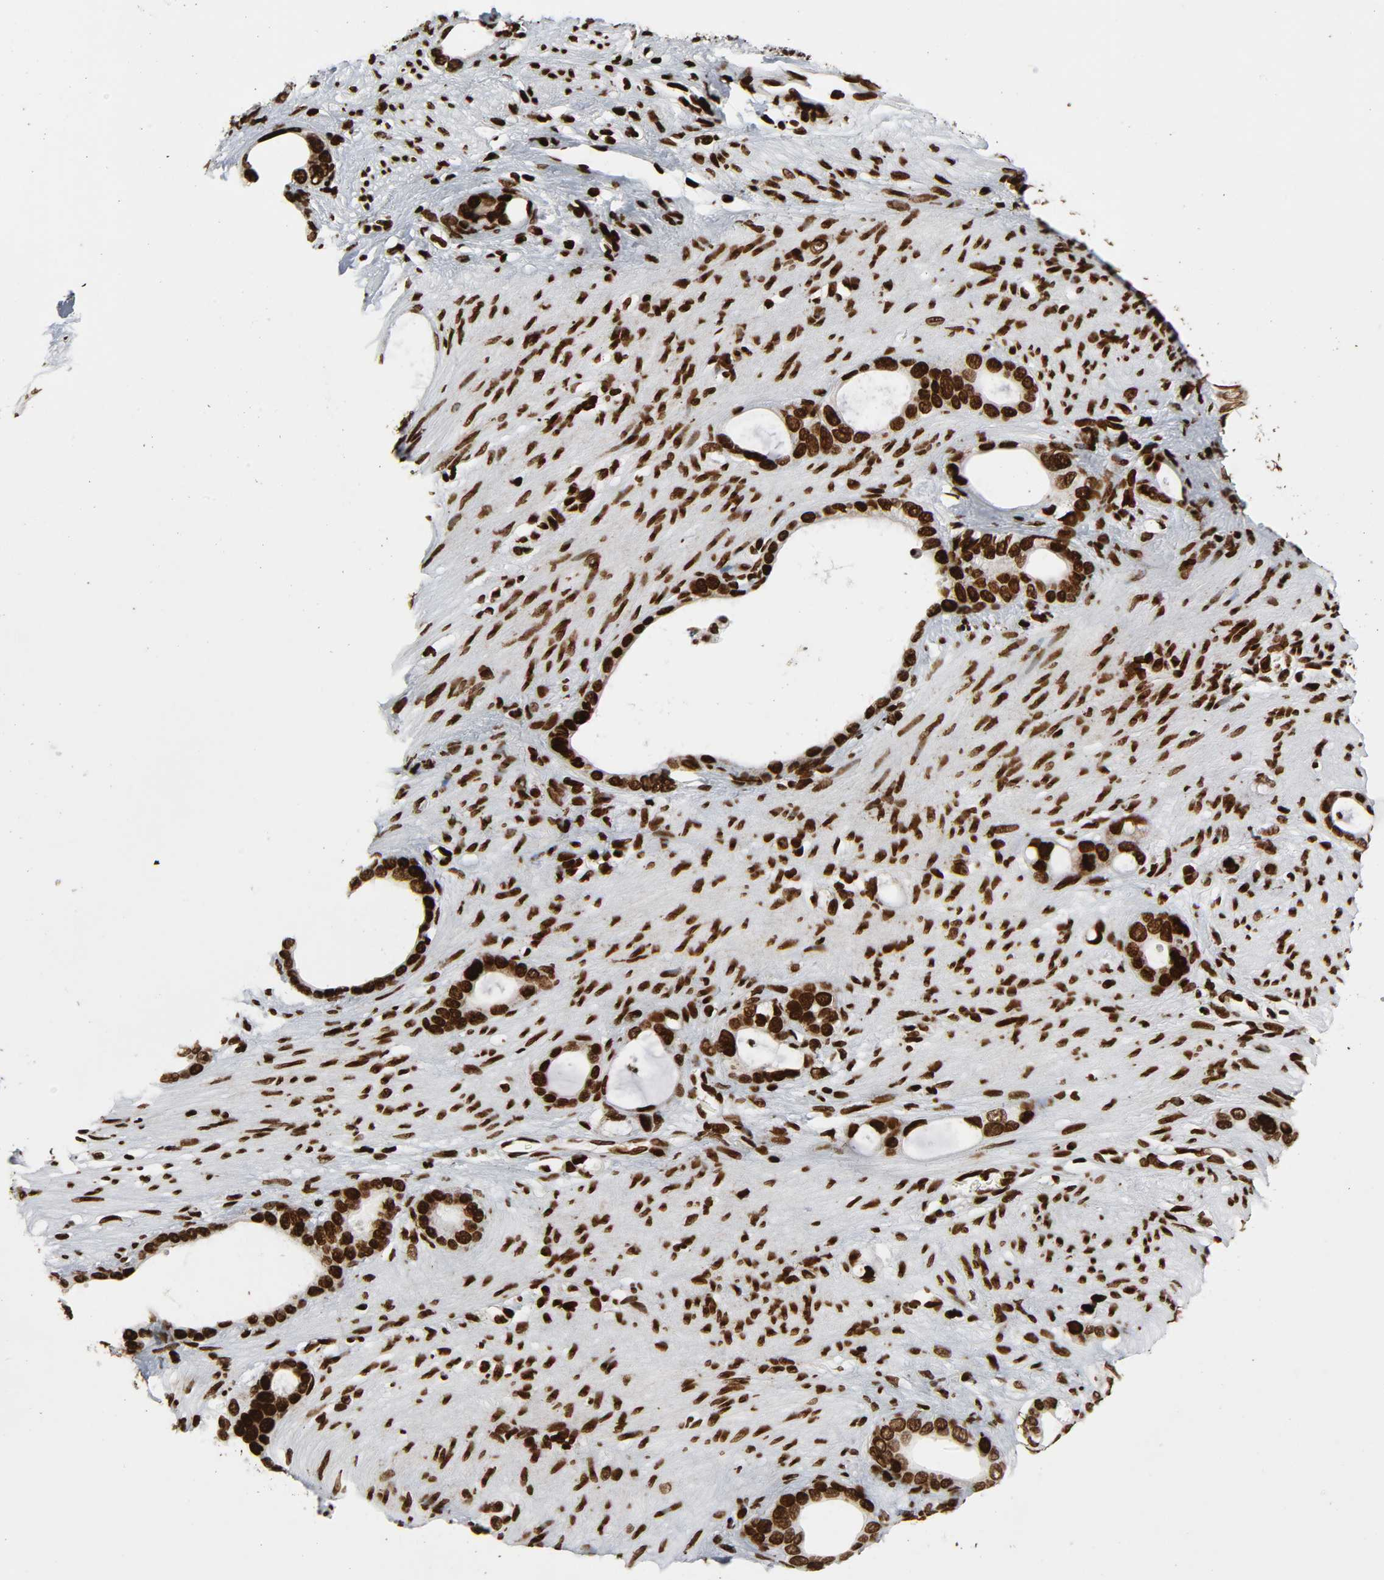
{"staining": {"intensity": "strong", "quantity": ">75%", "location": "nuclear"}, "tissue": "stomach cancer", "cell_type": "Tumor cells", "image_type": "cancer", "snomed": [{"axis": "morphology", "description": "Adenocarcinoma, NOS"}, {"axis": "topography", "description": "Stomach"}], "caption": "An image of adenocarcinoma (stomach) stained for a protein demonstrates strong nuclear brown staining in tumor cells.", "gene": "RXRA", "patient": {"sex": "female", "age": 75}}